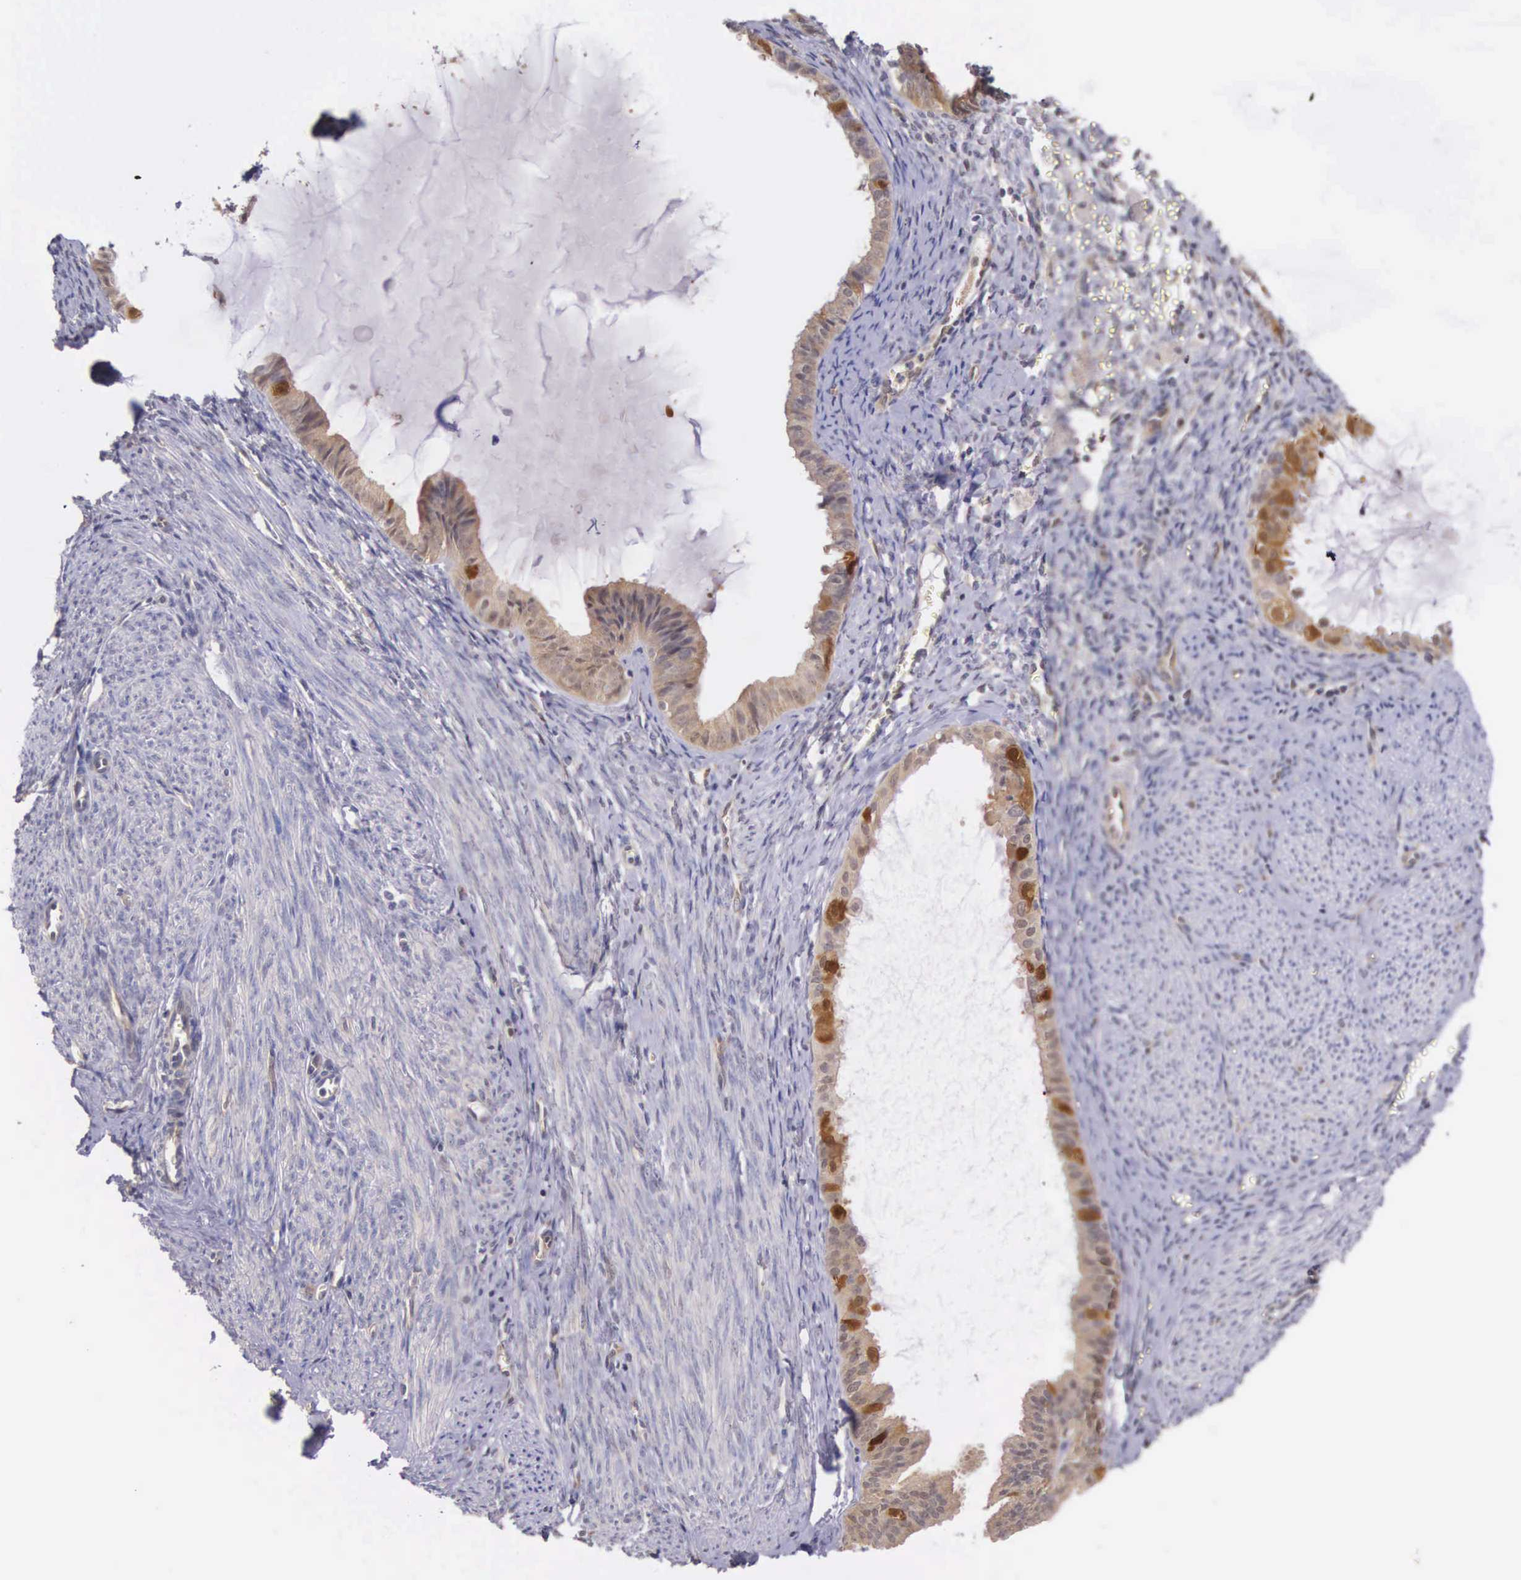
{"staining": {"intensity": "weak", "quantity": "<25%", "location": "cytoplasmic/membranous"}, "tissue": "endometrial cancer", "cell_type": "Tumor cells", "image_type": "cancer", "snomed": [{"axis": "morphology", "description": "Adenocarcinoma, NOS"}, {"axis": "topography", "description": "Endometrium"}], "caption": "A histopathology image of endometrial cancer stained for a protein reveals no brown staining in tumor cells.", "gene": "IGBP1", "patient": {"sex": "female", "age": 75}}